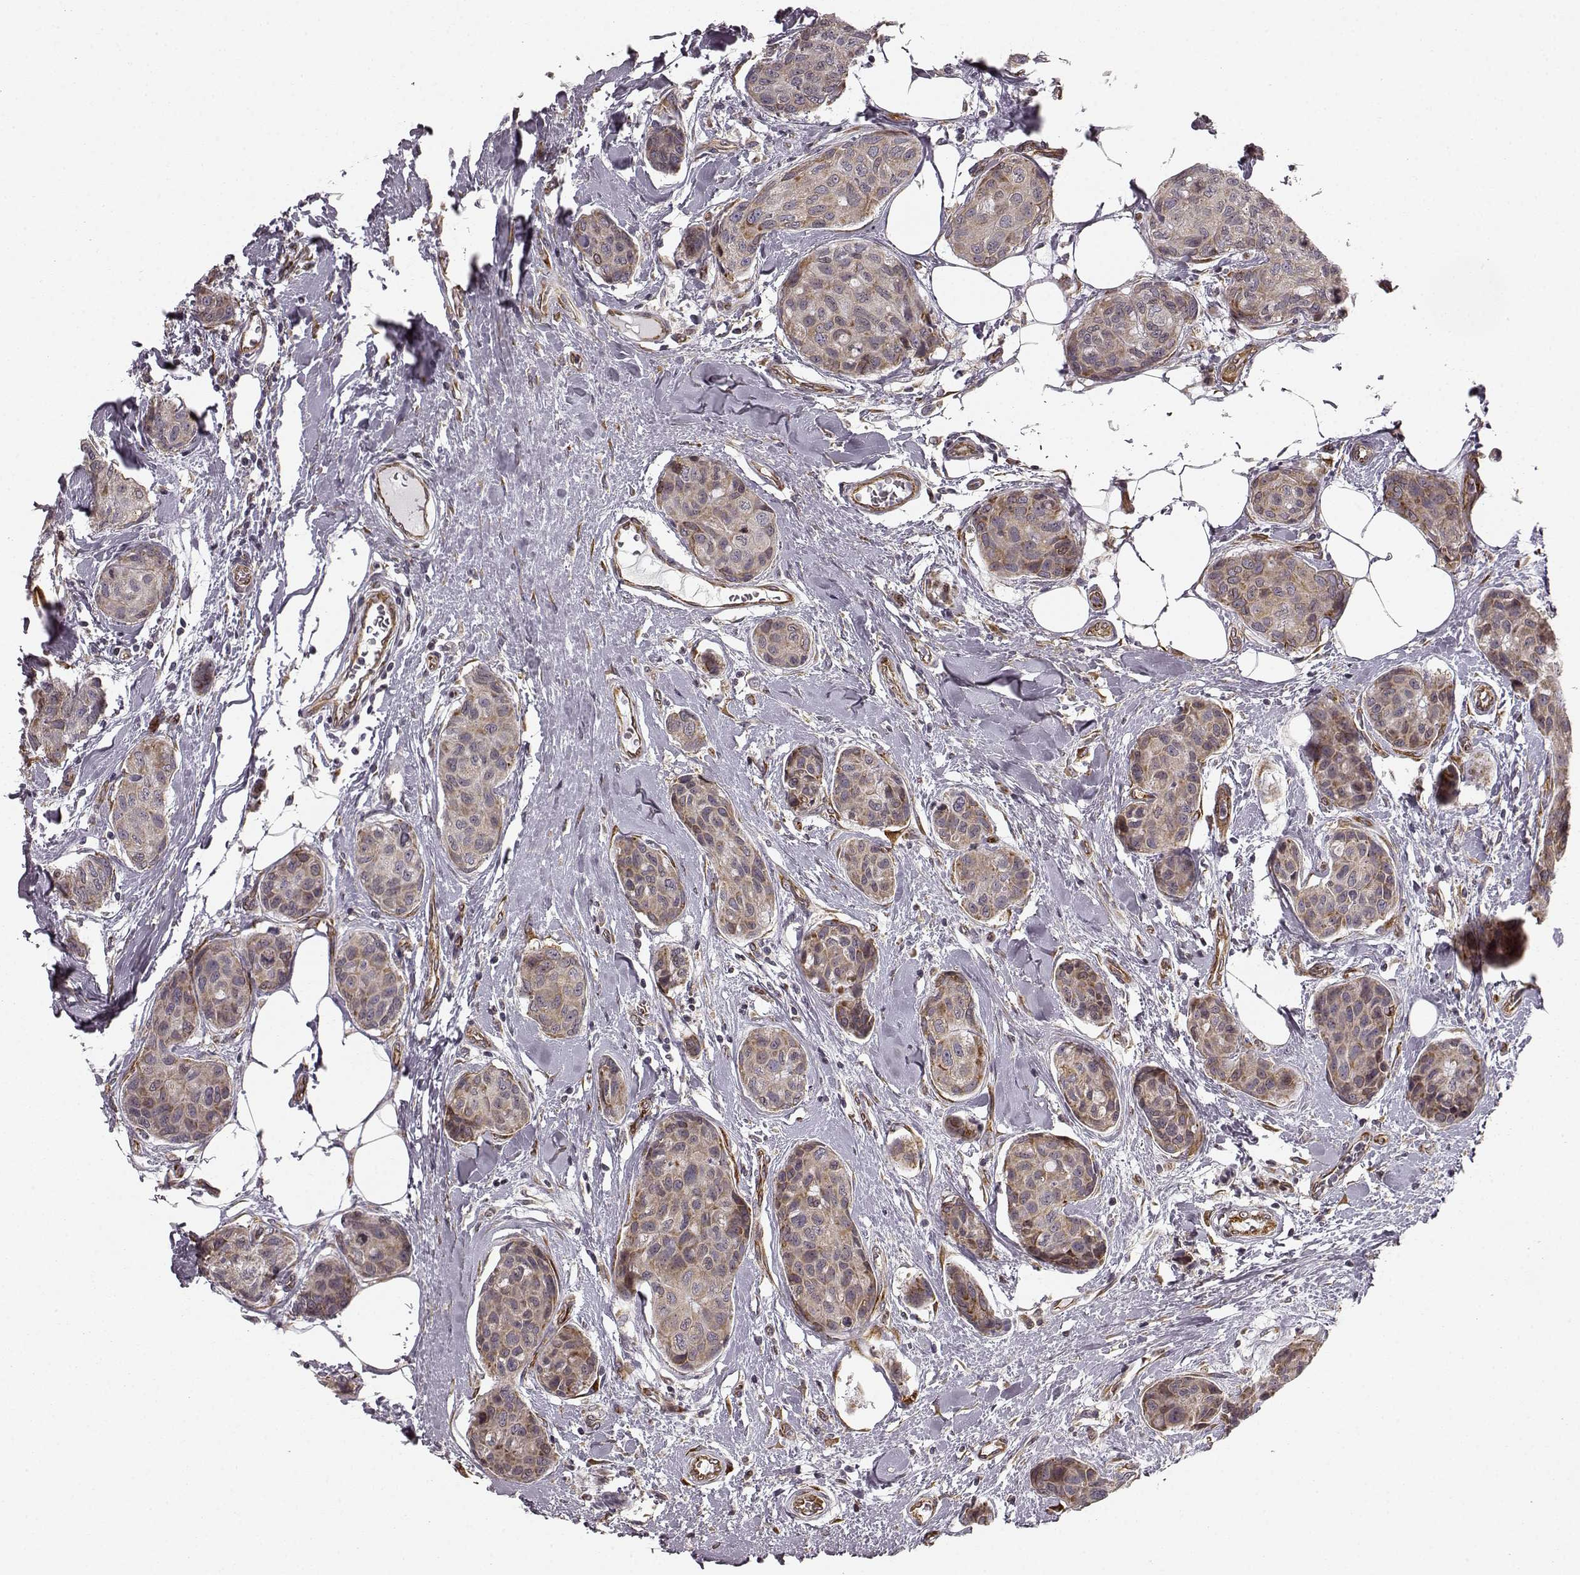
{"staining": {"intensity": "weak", "quantity": ">75%", "location": "cytoplasmic/membranous"}, "tissue": "breast cancer", "cell_type": "Tumor cells", "image_type": "cancer", "snomed": [{"axis": "morphology", "description": "Duct carcinoma"}, {"axis": "topography", "description": "Breast"}], "caption": "Weak cytoplasmic/membranous staining is seen in approximately >75% of tumor cells in breast cancer (intraductal carcinoma). Using DAB (brown) and hematoxylin (blue) stains, captured at high magnification using brightfield microscopy.", "gene": "TMEM14A", "patient": {"sex": "female", "age": 80}}